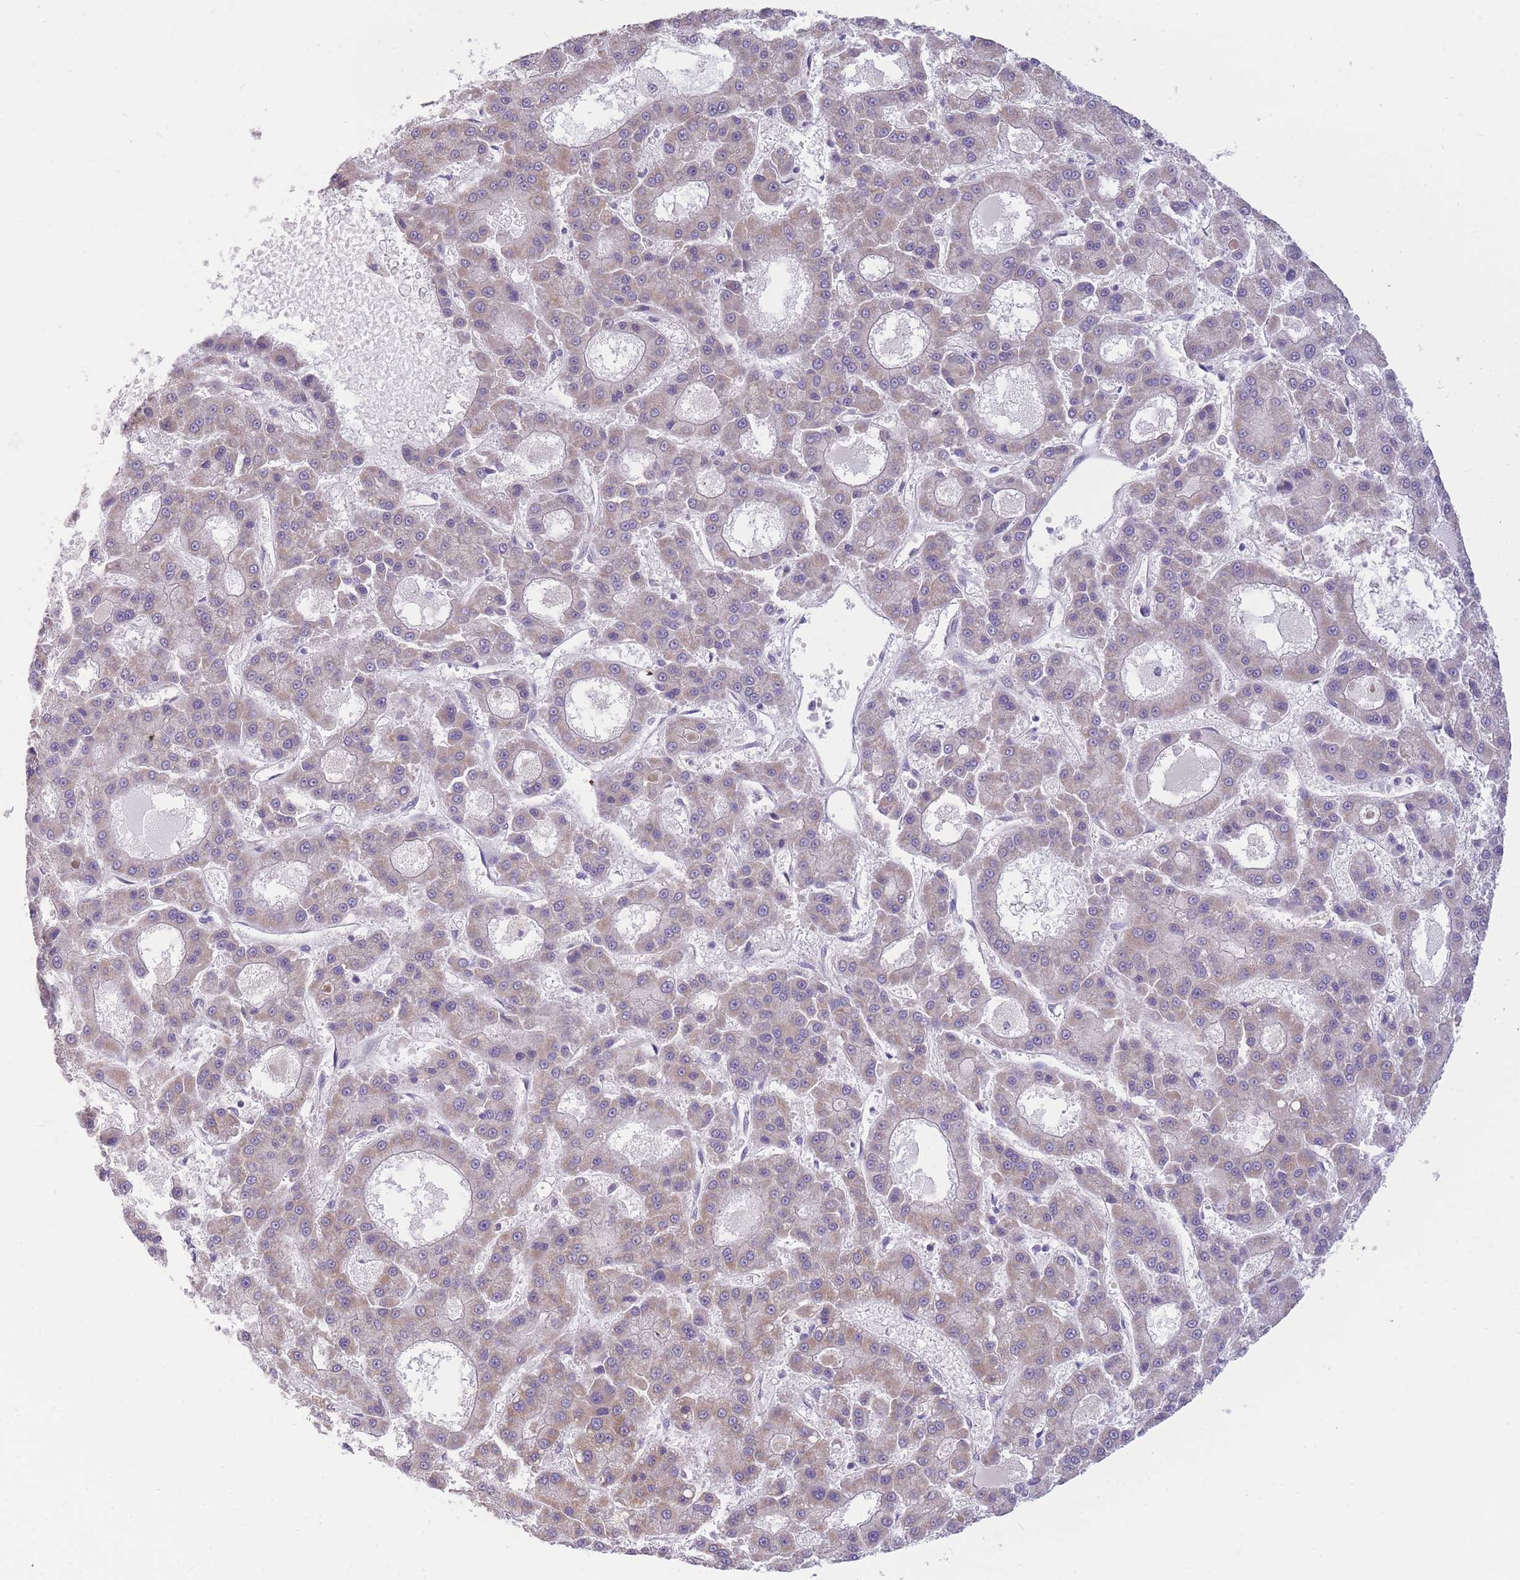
{"staining": {"intensity": "weak", "quantity": ">75%", "location": "cytoplasmic/membranous"}, "tissue": "liver cancer", "cell_type": "Tumor cells", "image_type": "cancer", "snomed": [{"axis": "morphology", "description": "Carcinoma, Hepatocellular, NOS"}, {"axis": "topography", "description": "Liver"}], "caption": "An image of human liver cancer stained for a protein reveals weak cytoplasmic/membranous brown staining in tumor cells.", "gene": "MRPS18C", "patient": {"sex": "male", "age": 70}}